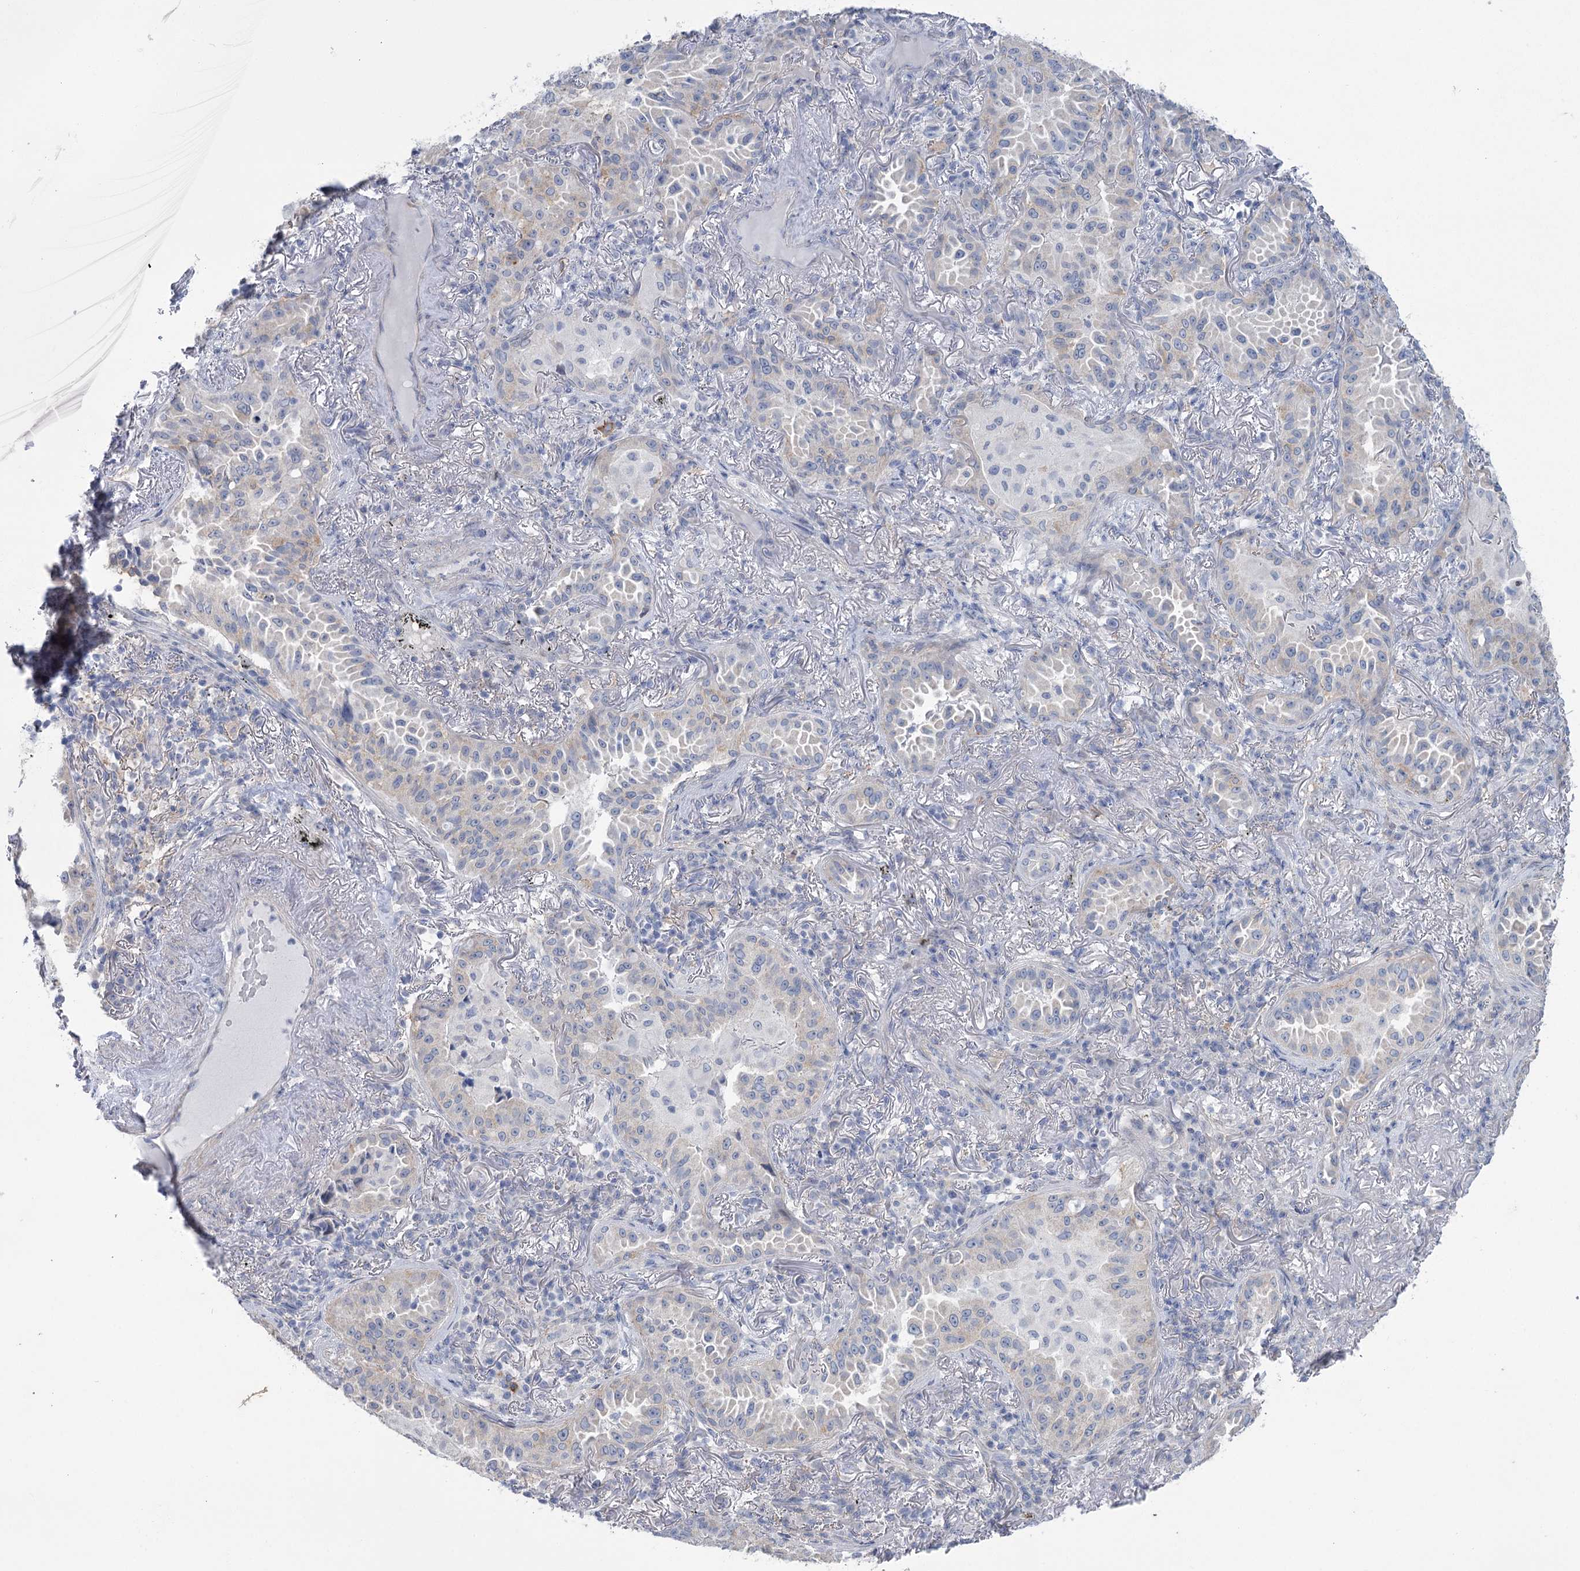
{"staining": {"intensity": "negative", "quantity": "none", "location": "none"}, "tissue": "lung cancer", "cell_type": "Tumor cells", "image_type": "cancer", "snomed": [{"axis": "morphology", "description": "Adenocarcinoma, NOS"}, {"axis": "topography", "description": "Lung"}], "caption": "Lung cancer stained for a protein using IHC demonstrates no staining tumor cells.", "gene": "CCDC88A", "patient": {"sex": "female", "age": 69}}